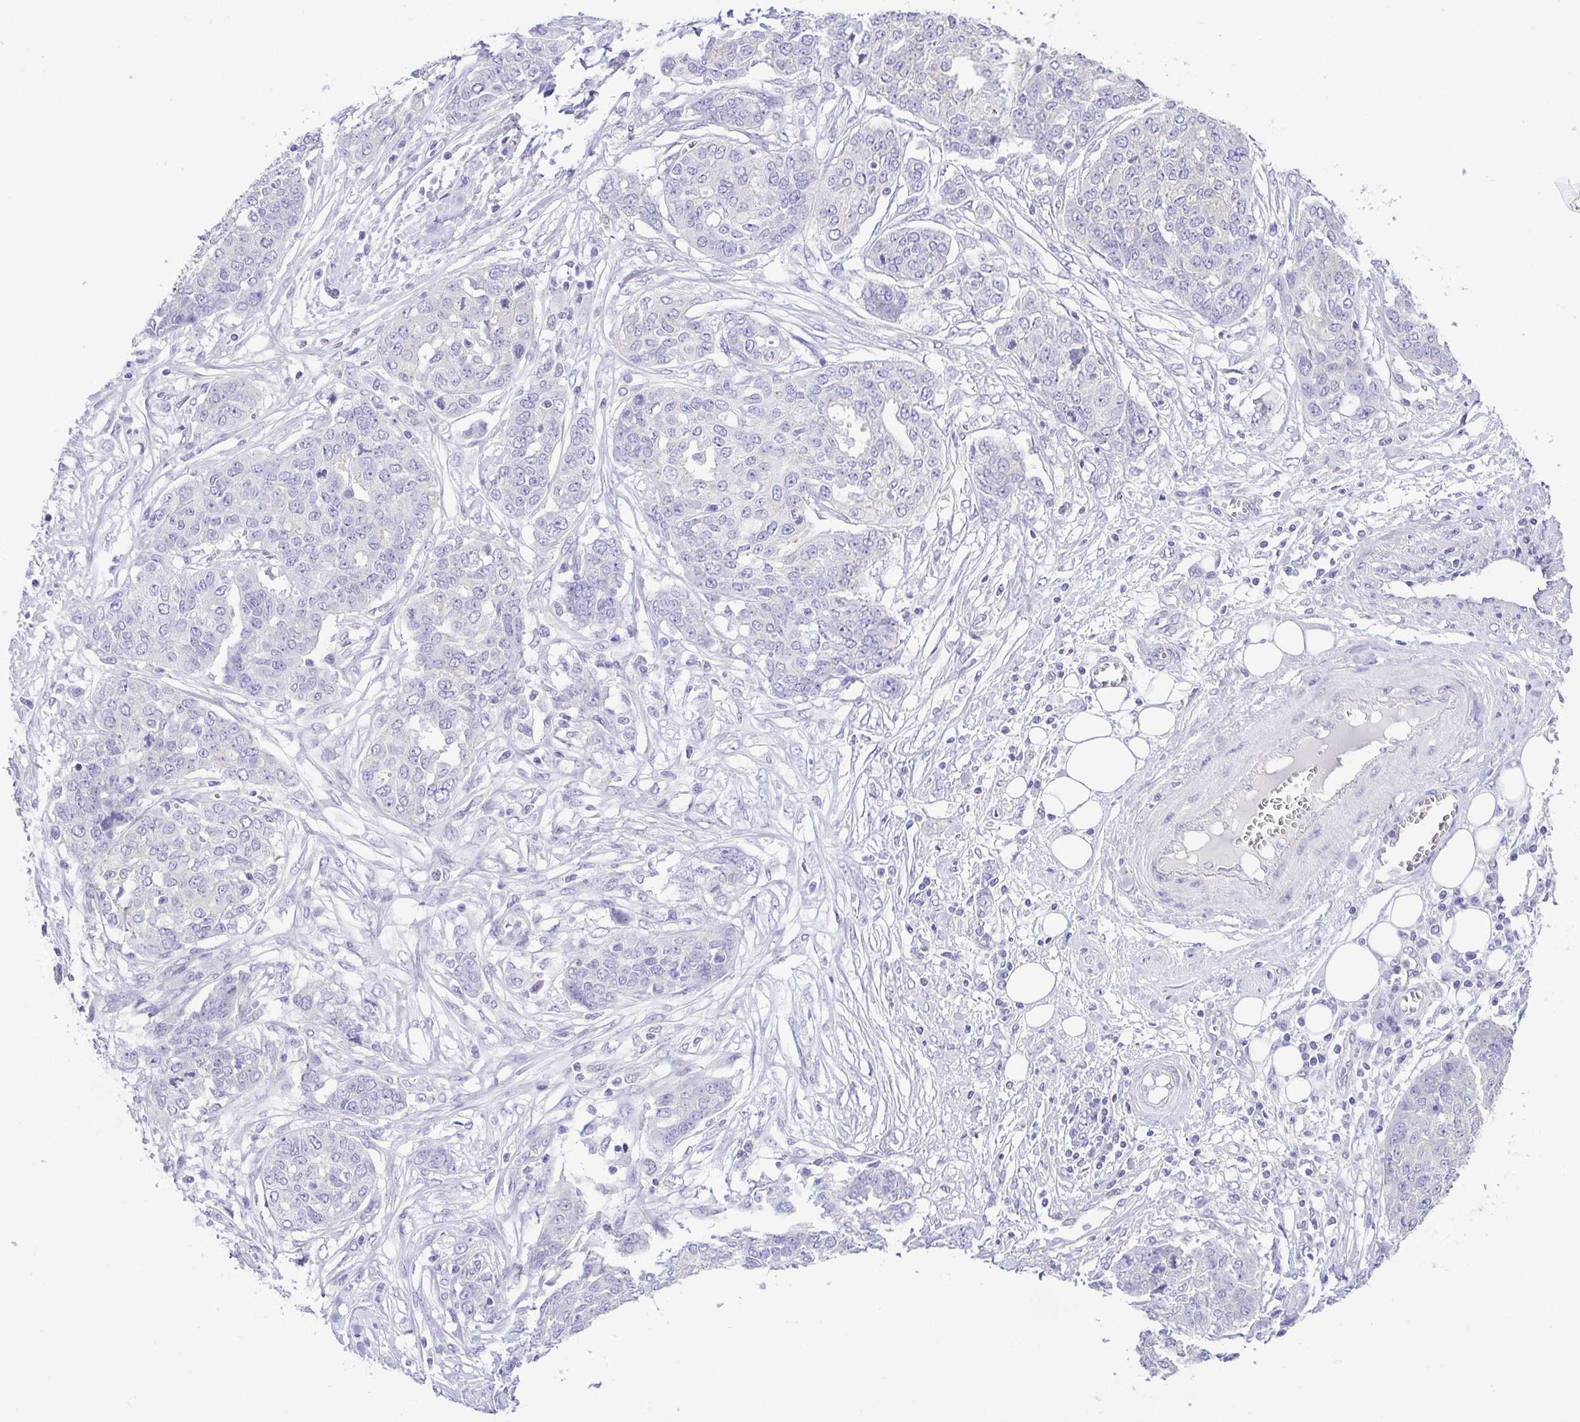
{"staining": {"intensity": "negative", "quantity": "none", "location": "none"}, "tissue": "ovarian cancer", "cell_type": "Tumor cells", "image_type": "cancer", "snomed": [{"axis": "morphology", "description": "Cystadenocarcinoma, serous, NOS"}, {"axis": "topography", "description": "Soft tissue"}, {"axis": "topography", "description": "Ovary"}], "caption": "Protein analysis of ovarian serous cystadenocarcinoma displays no significant staining in tumor cells.", "gene": "EPB42", "patient": {"sex": "female", "age": 57}}